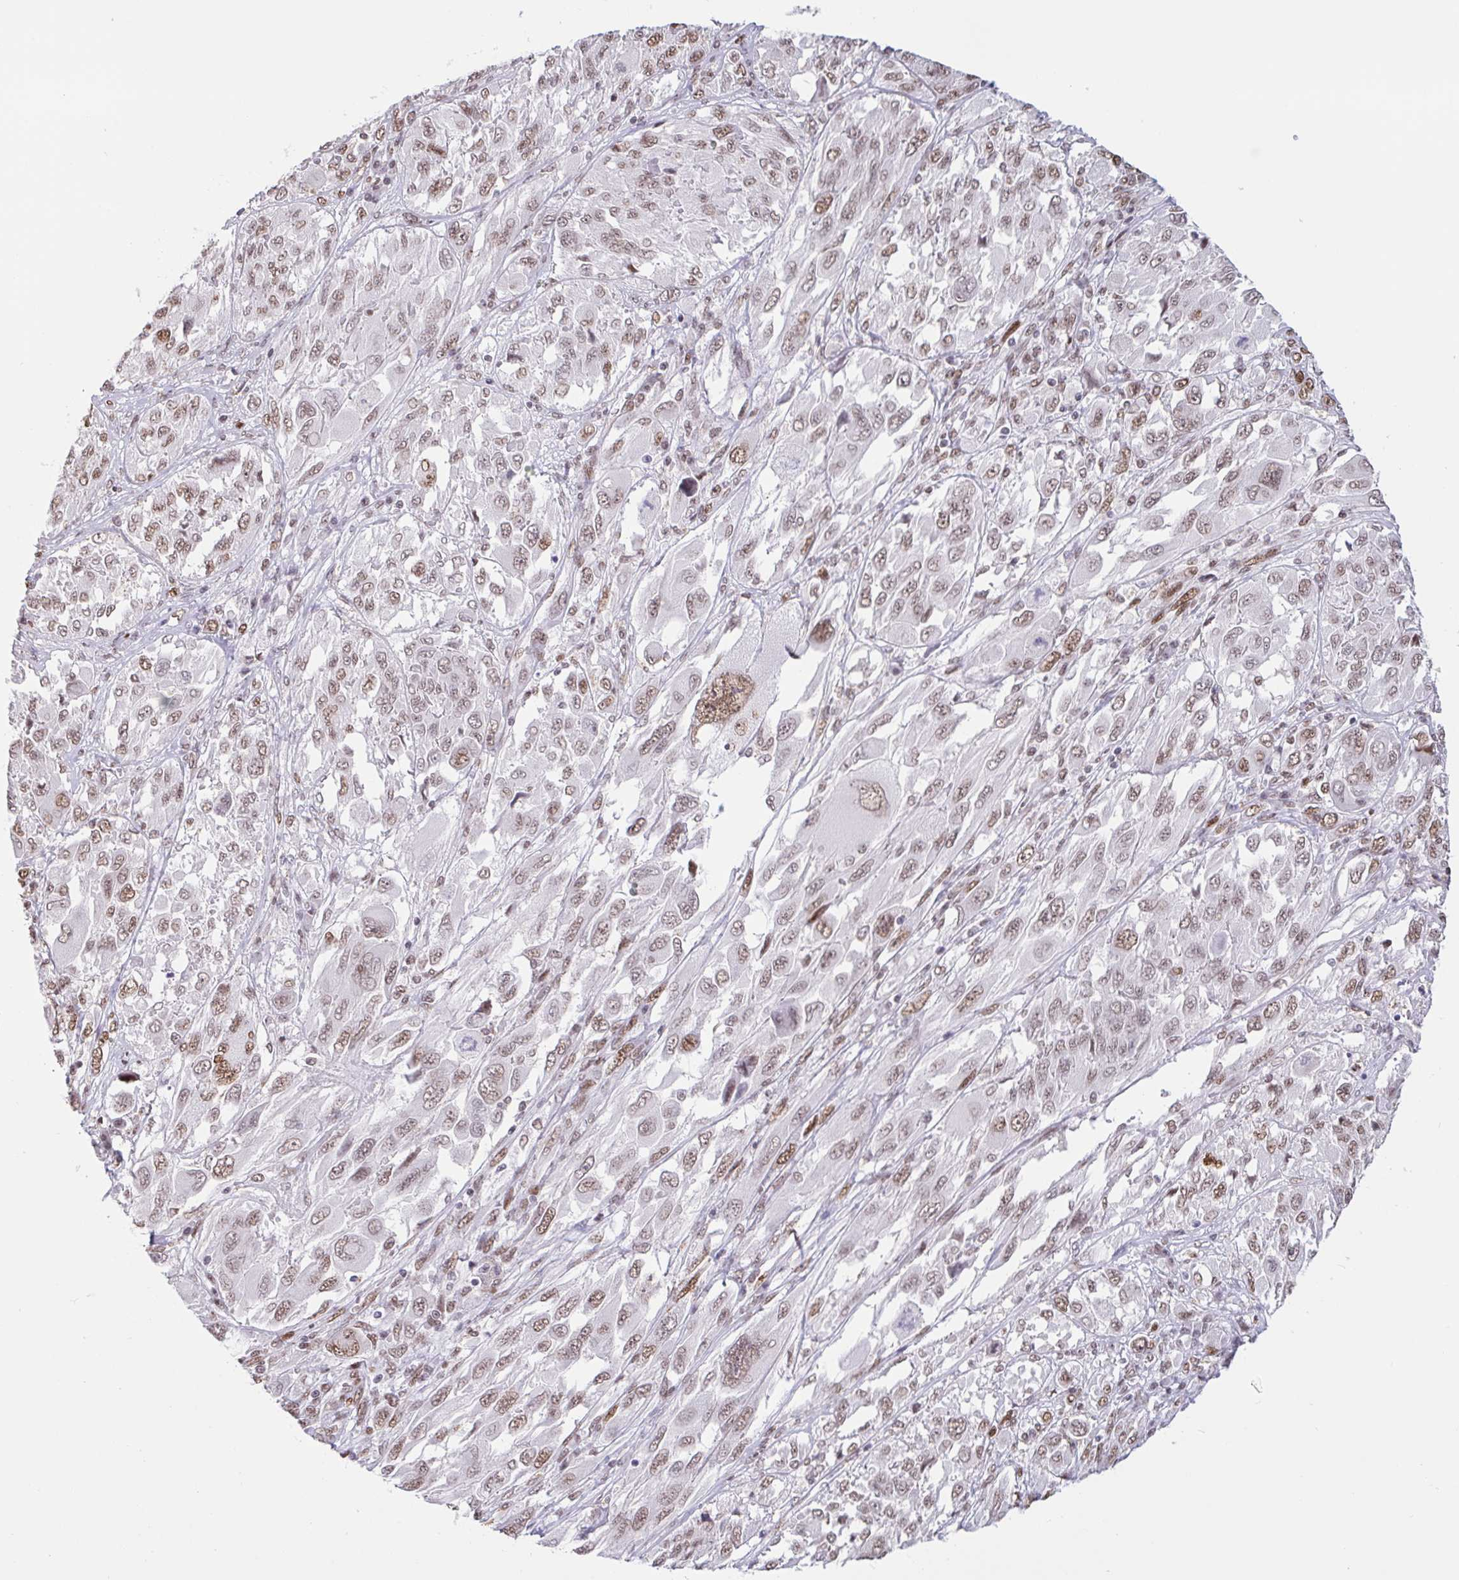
{"staining": {"intensity": "moderate", "quantity": ">75%", "location": "nuclear"}, "tissue": "melanoma", "cell_type": "Tumor cells", "image_type": "cancer", "snomed": [{"axis": "morphology", "description": "Malignant melanoma, NOS"}, {"axis": "topography", "description": "Skin"}], "caption": "DAB immunohistochemical staining of melanoma demonstrates moderate nuclear protein positivity in approximately >75% of tumor cells.", "gene": "CBFA2T2", "patient": {"sex": "female", "age": 91}}